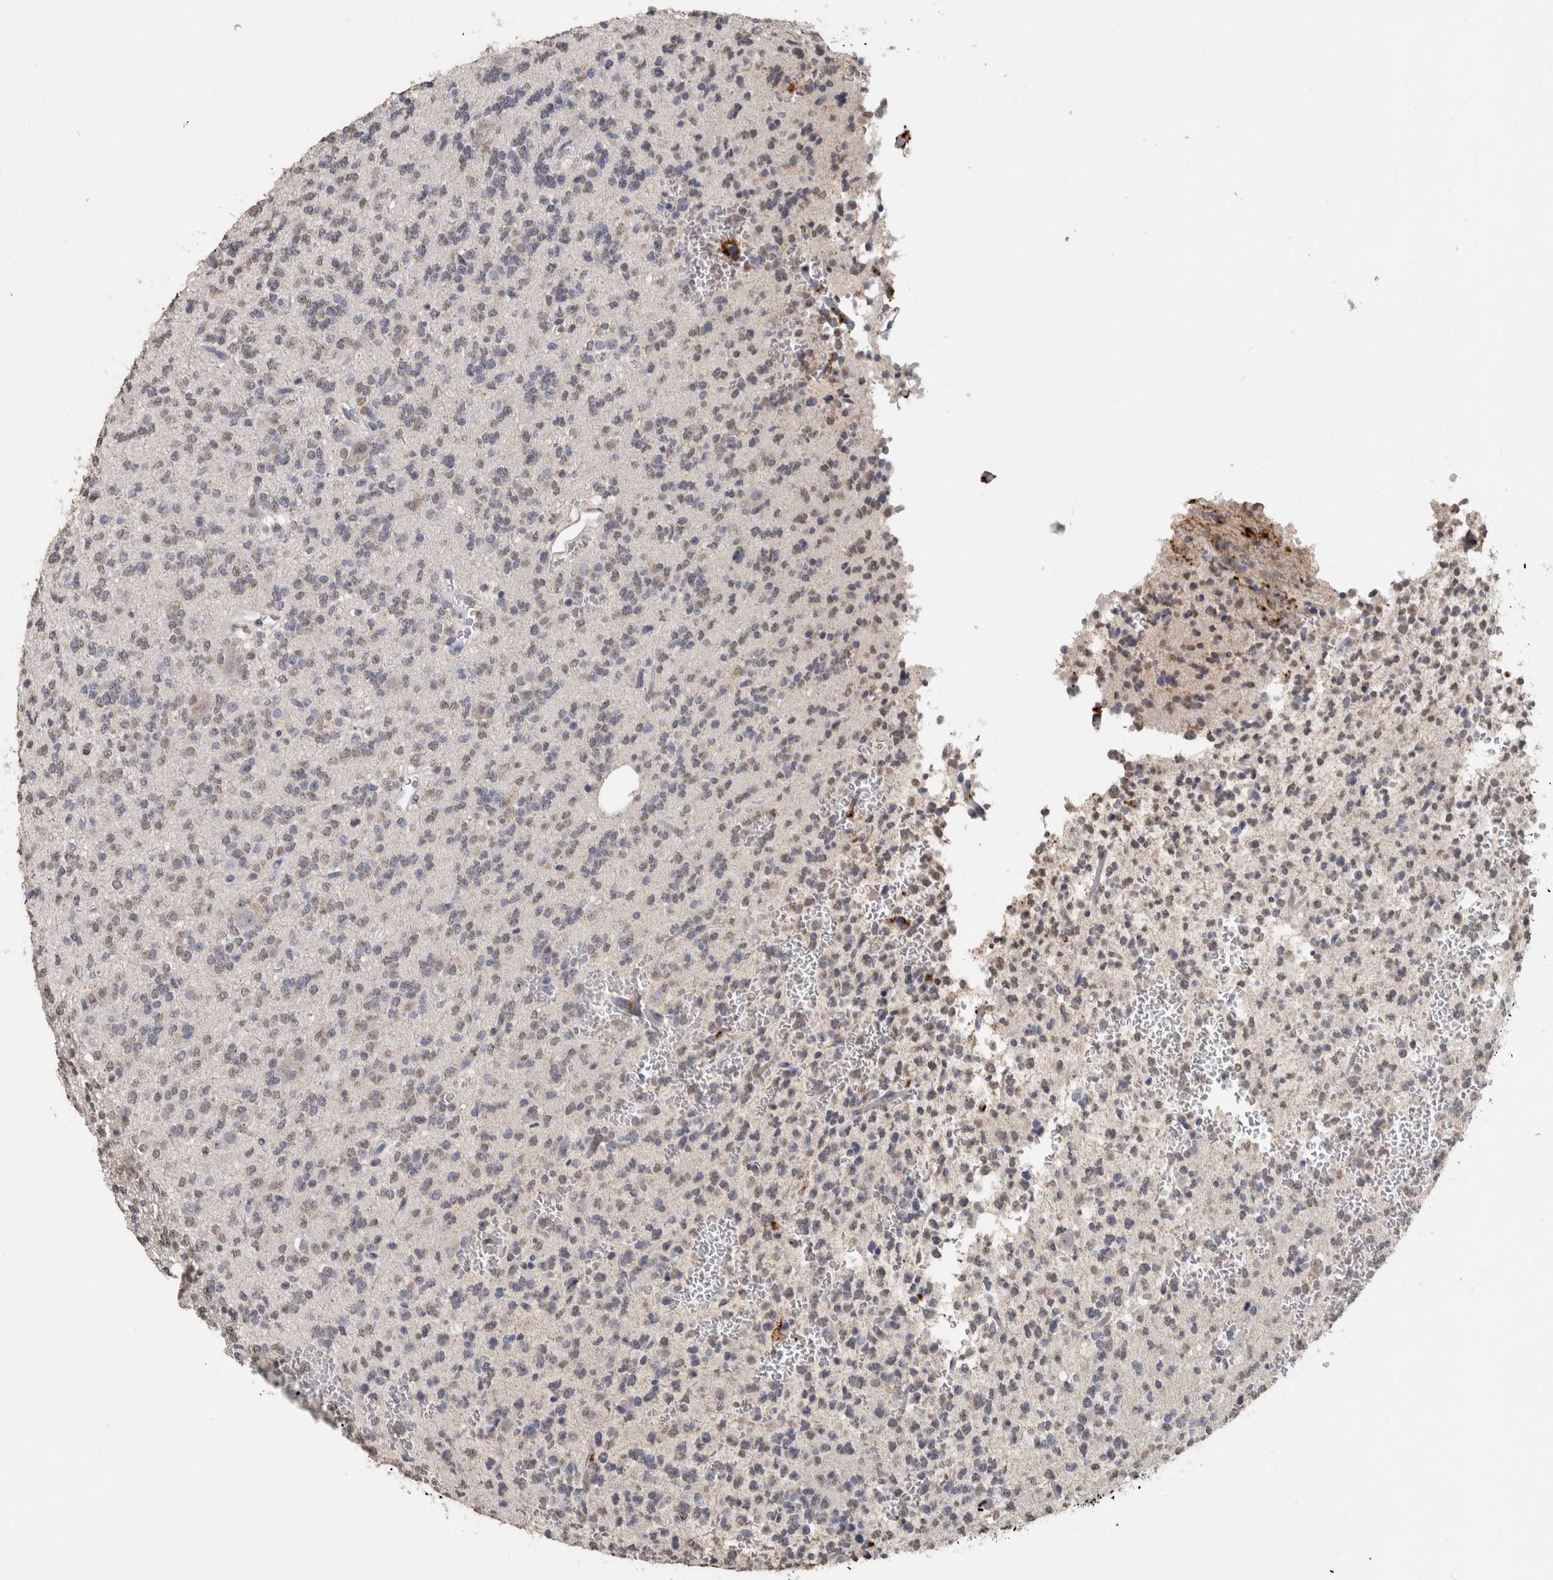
{"staining": {"intensity": "weak", "quantity": "<25%", "location": "nuclear"}, "tissue": "glioma", "cell_type": "Tumor cells", "image_type": "cancer", "snomed": [{"axis": "morphology", "description": "Glioma, malignant, Low grade"}, {"axis": "topography", "description": "Brain"}], "caption": "A photomicrograph of human malignant glioma (low-grade) is negative for staining in tumor cells. Nuclei are stained in blue.", "gene": "LTBP1", "patient": {"sex": "male", "age": 38}}